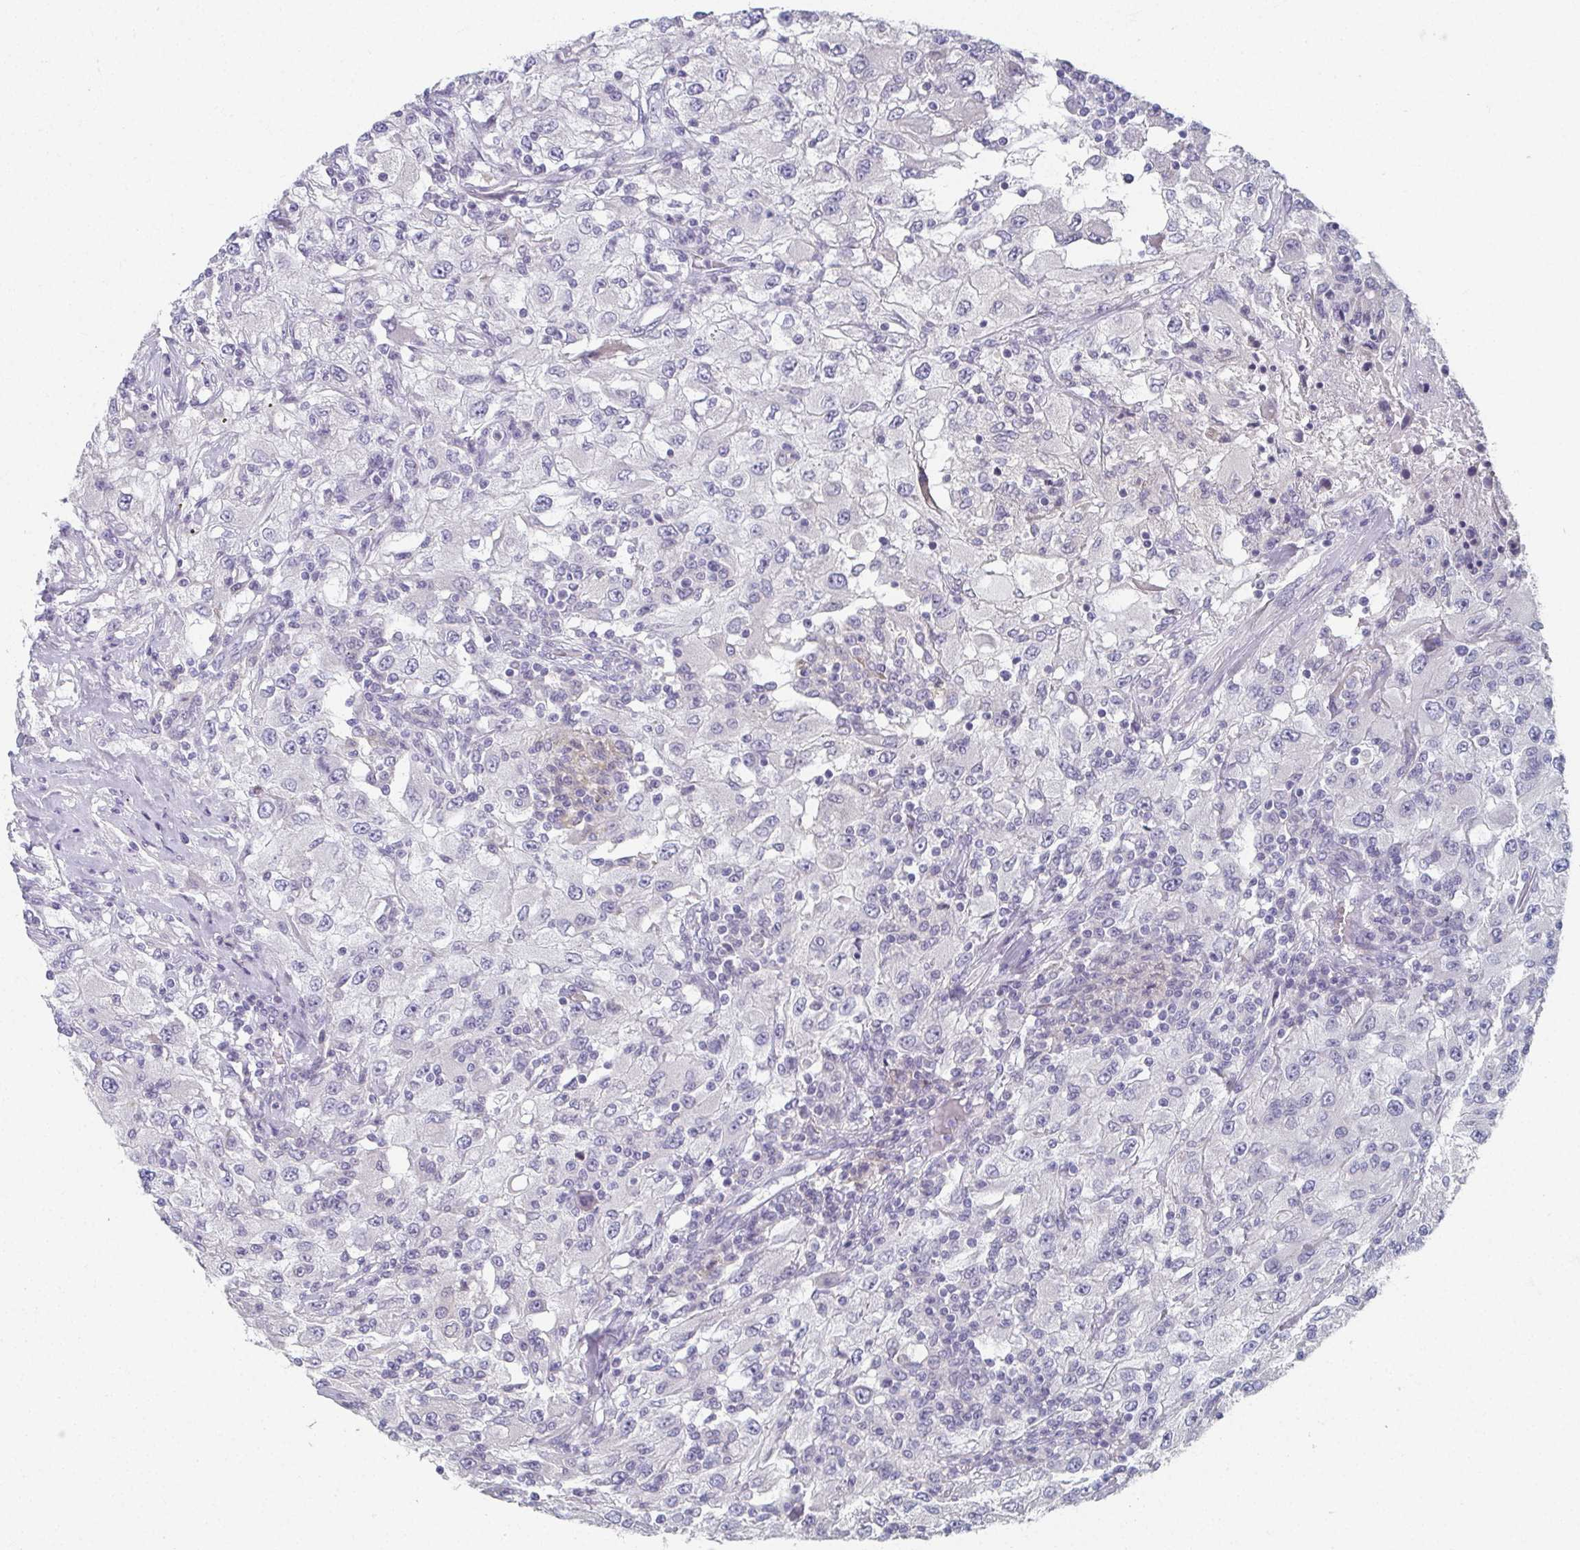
{"staining": {"intensity": "negative", "quantity": "none", "location": "none"}, "tissue": "renal cancer", "cell_type": "Tumor cells", "image_type": "cancer", "snomed": [{"axis": "morphology", "description": "Adenocarcinoma, NOS"}, {"axis": "topography", "description": "Kidney"}], "caption": "Immunohistochemistry (IHC) of human adenocarcinoma (renal) displays no expression in tumor cells.", "gene": "CAMKV", "patient": {"sex": "female", "age": 67}}